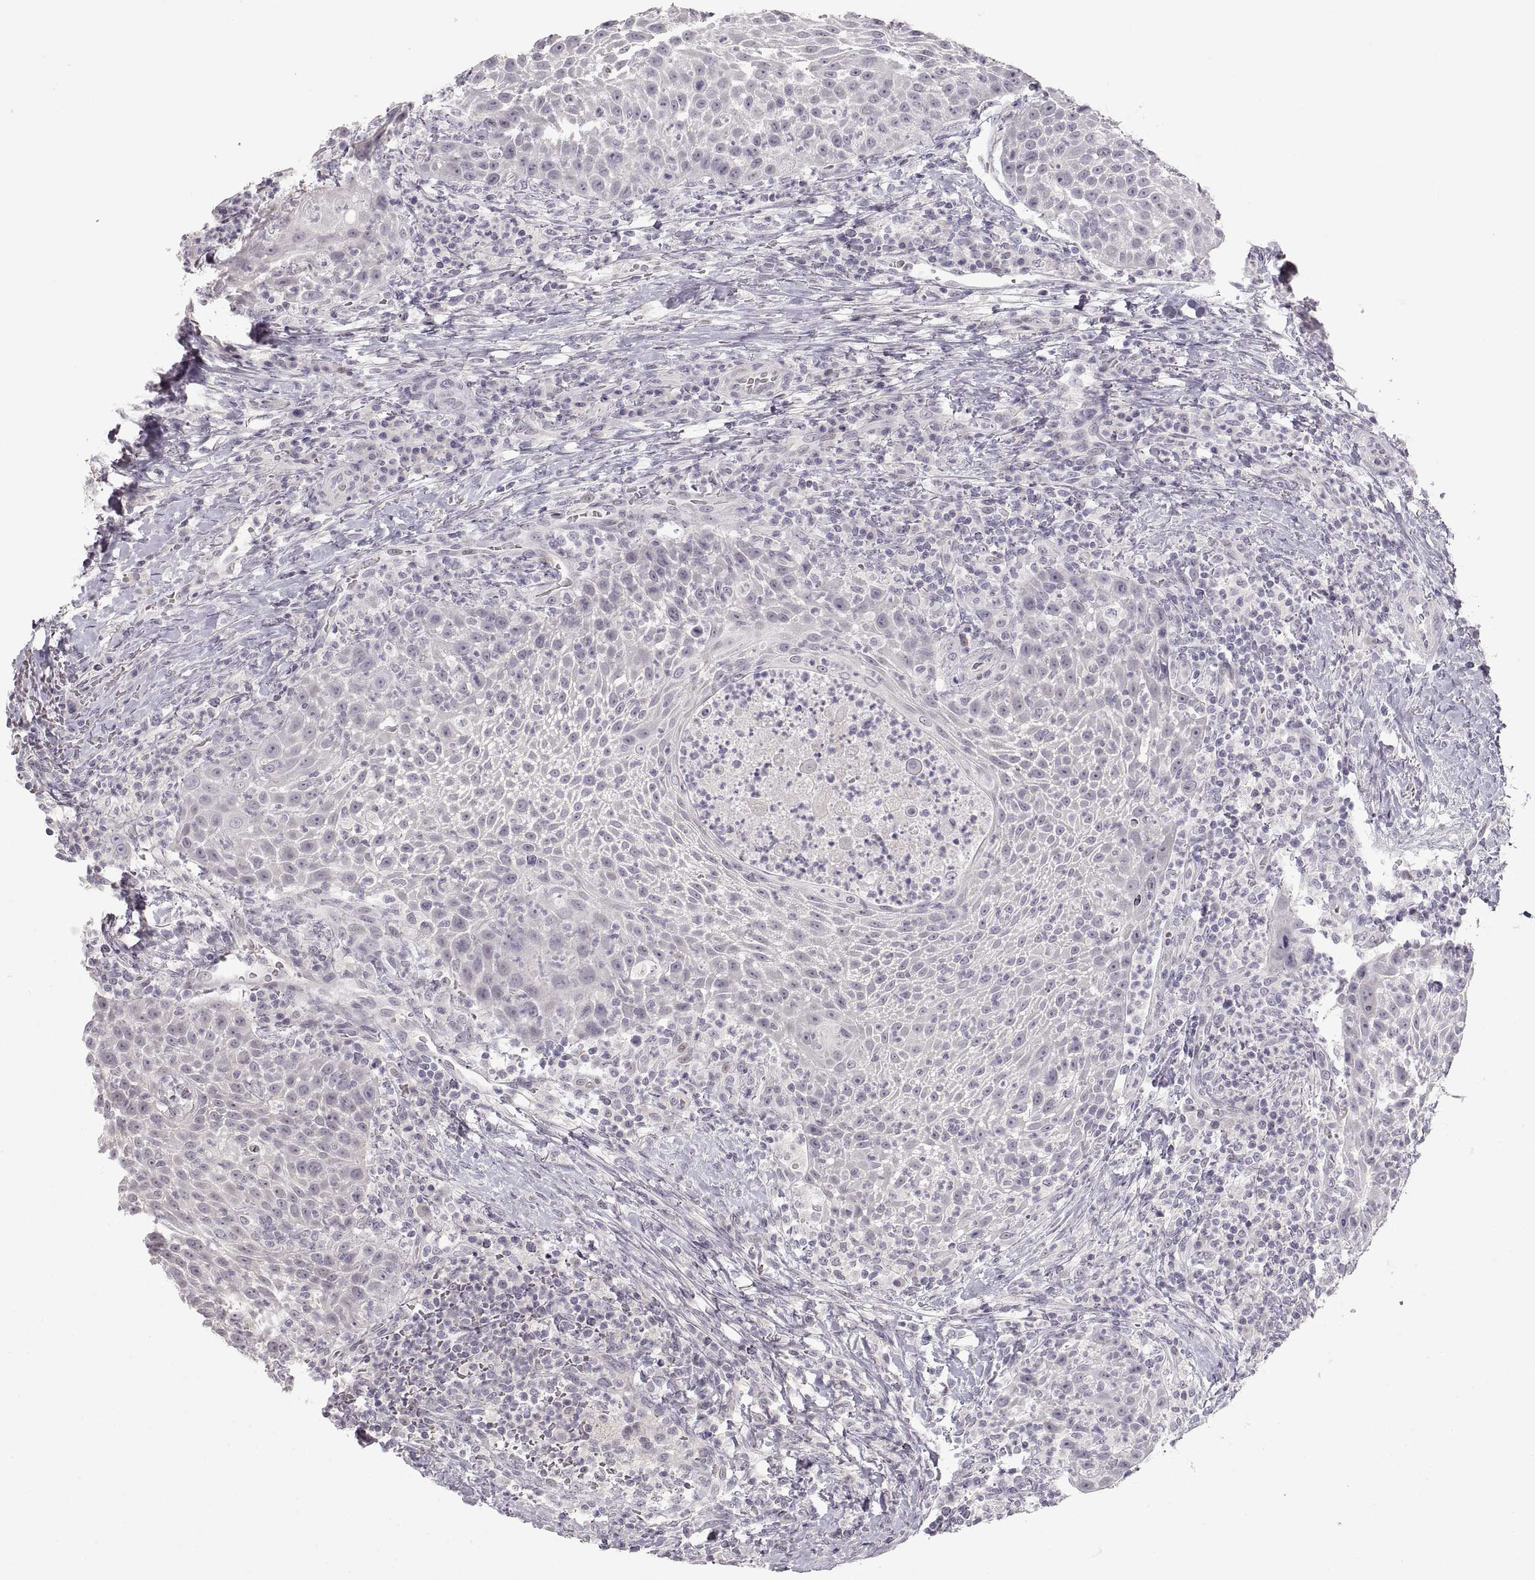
{"staining": {"intensity": "negative", "quantity": "none", "location": "none"}, "tissue": "head and neck cancer", "cell_type": "Tumor cells", "image_type": "cancer", "snomed": [{"axis": "morphology", "description": "Squamous cell carcinoma, NOS"}, {"axis": "topography", "description": "Head-Neck"}], "caption": "Head and neck cancer stained for a protein using IHC reveals no staining tumor cells.", "gene": "PCSK2", "patient": {"sex": "male", "age": 69}}